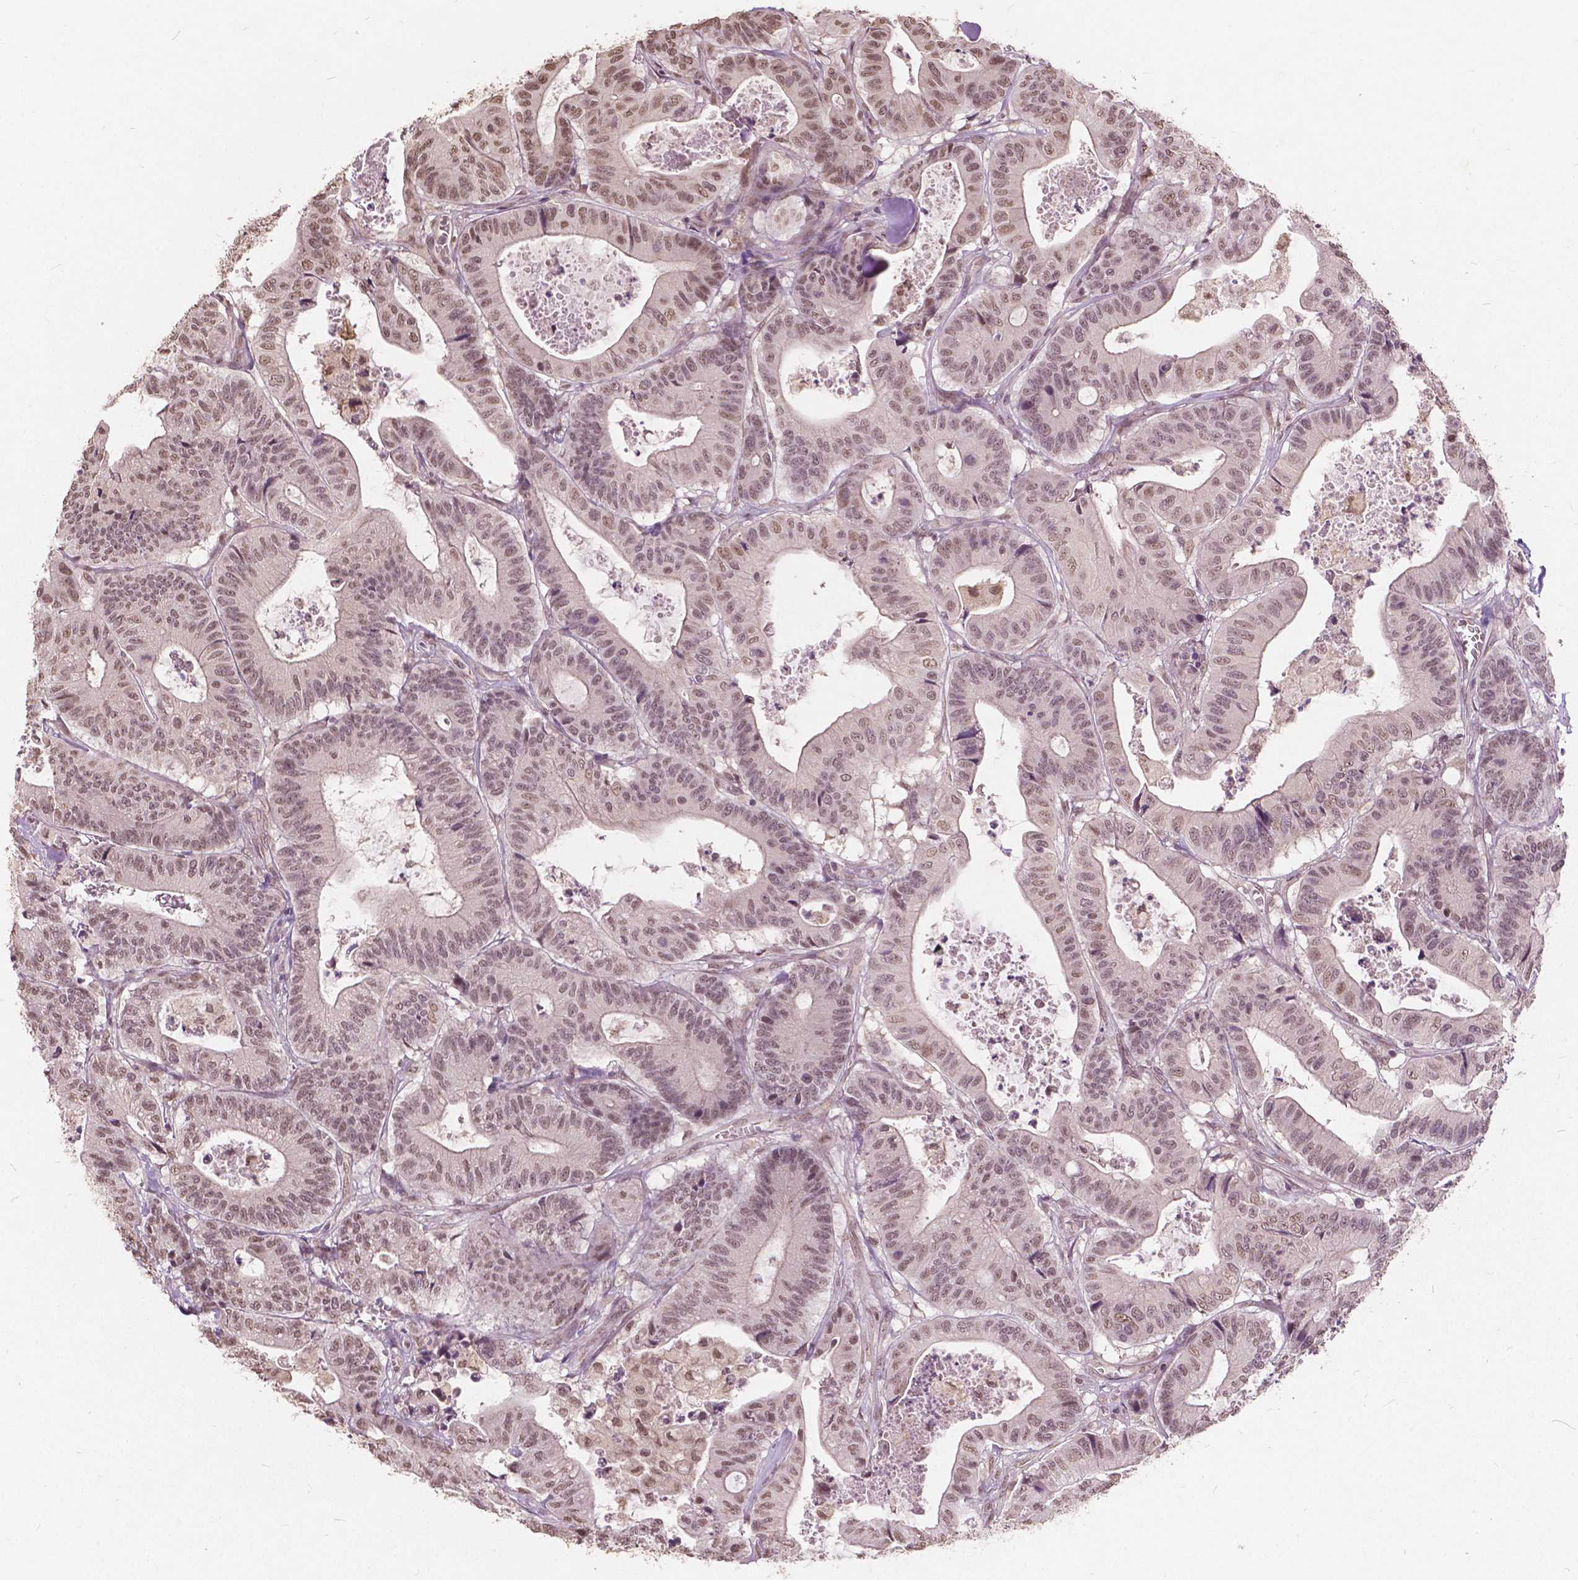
{"staining": {"intensity": "moderate", "quantity": ">75%", "location": "nuclear"}, "tissue": "colorectal cancer", "cell_type": "Tumor cells", "image_type": "cancer", "snomed": [{"axis": "morphology", "description": "Adenocarcinoma, NOS"}, {"axis": "topography", "description": "Colon"}], "caption": "A medium amount of moderate nuclear positivity is appreciated in approximately >75% of tumor cells in adenocarcinoma (colorectal) tissue.", "gene": "HOXA10", "patient": {"sex": "female", "age": 84}}